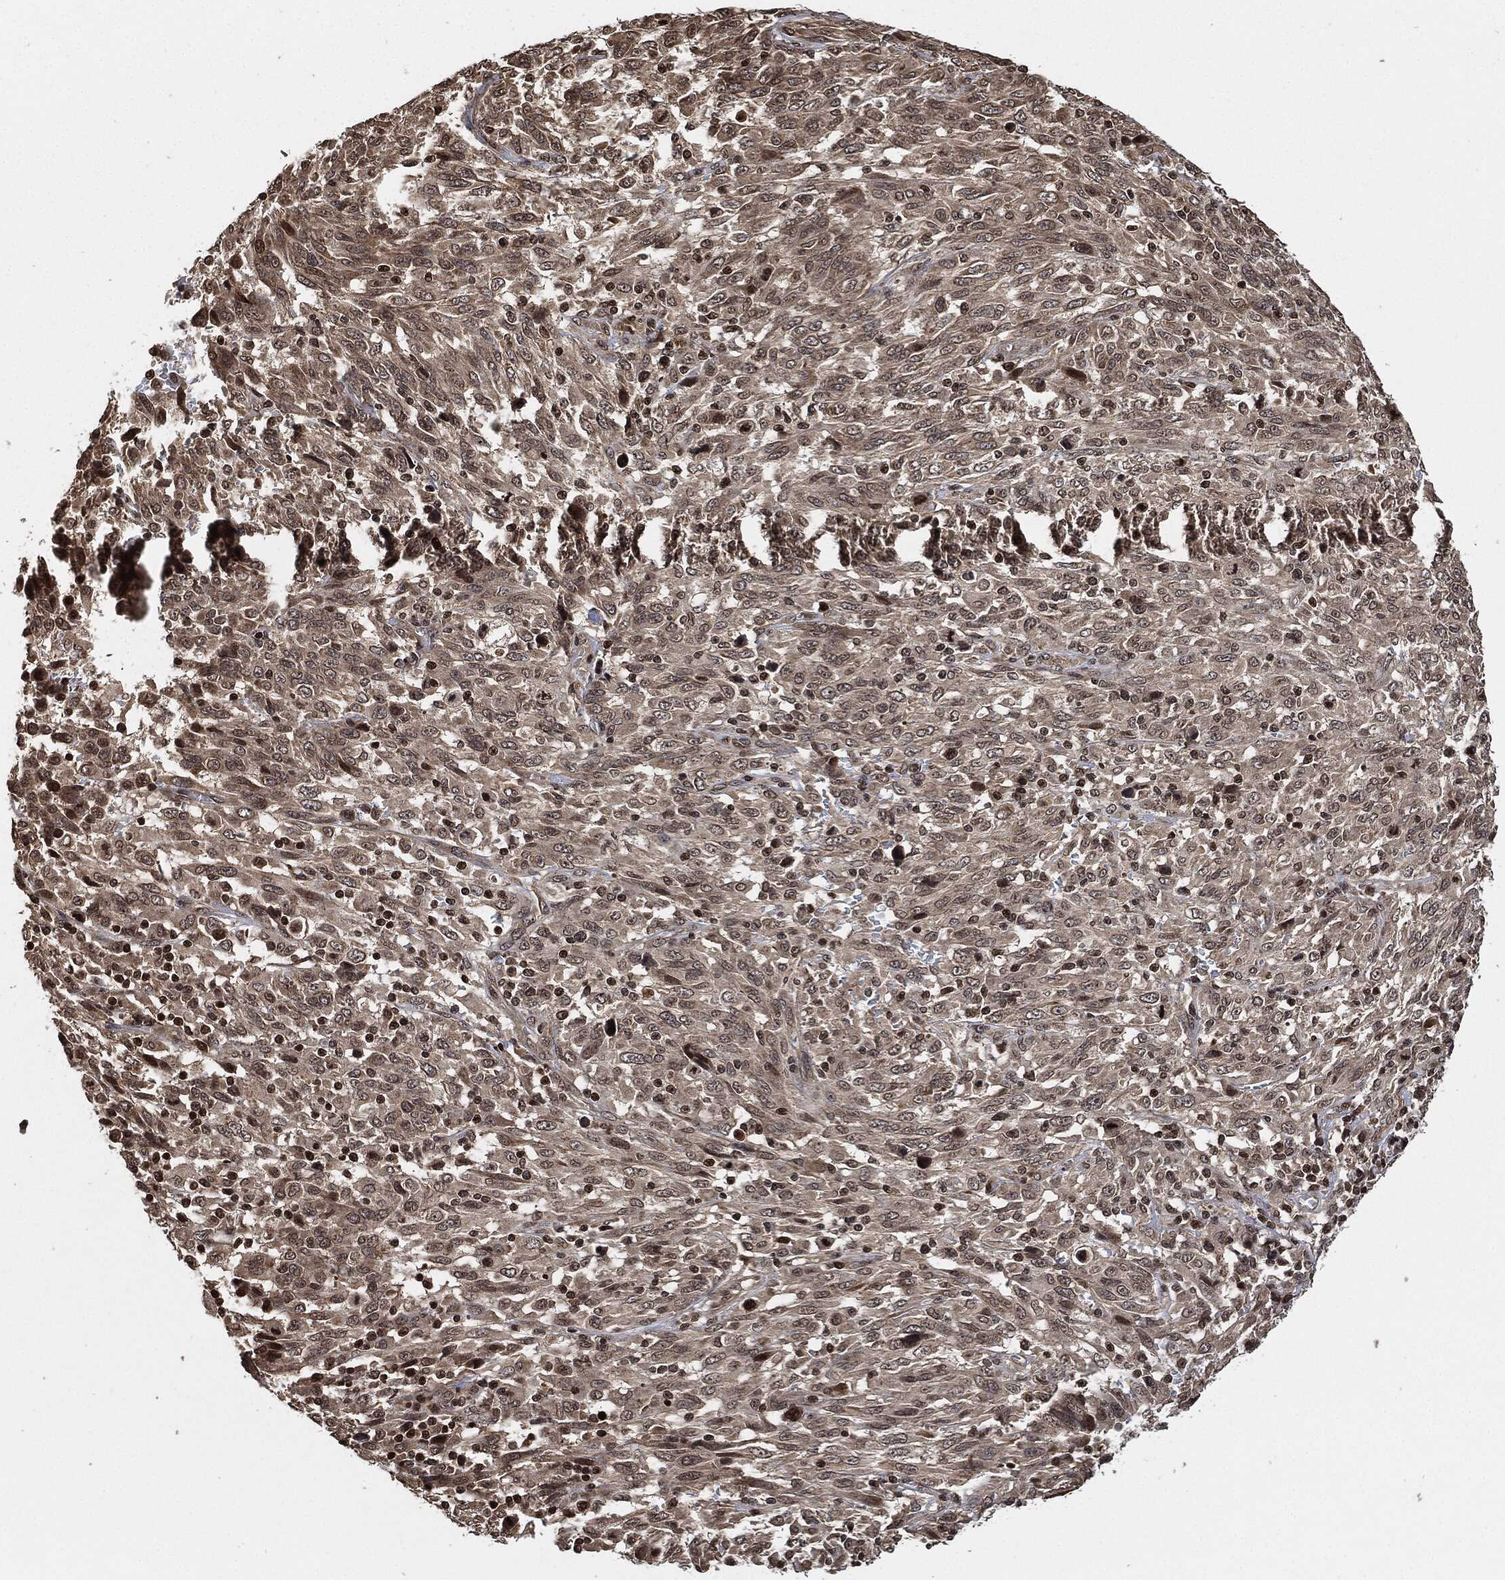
{"staining": {"intensity": "negative", "quantity": "none", "location": "none"}, "tissue": "melanoma", "cell_type": "Tumor cells", "image_type": "cancer", "snomed": [{"axis": "morphology", "description": "Malignant melanoma, NOS"}, {"axis": "topography", "description": "Skin"}], "caption": "IHC histopathology image of melanoma stained for a protein (brown), which shows no positivity in tumor cells.", "gene": "PDK1", "patient": {"sex": "female", "age": 91}}